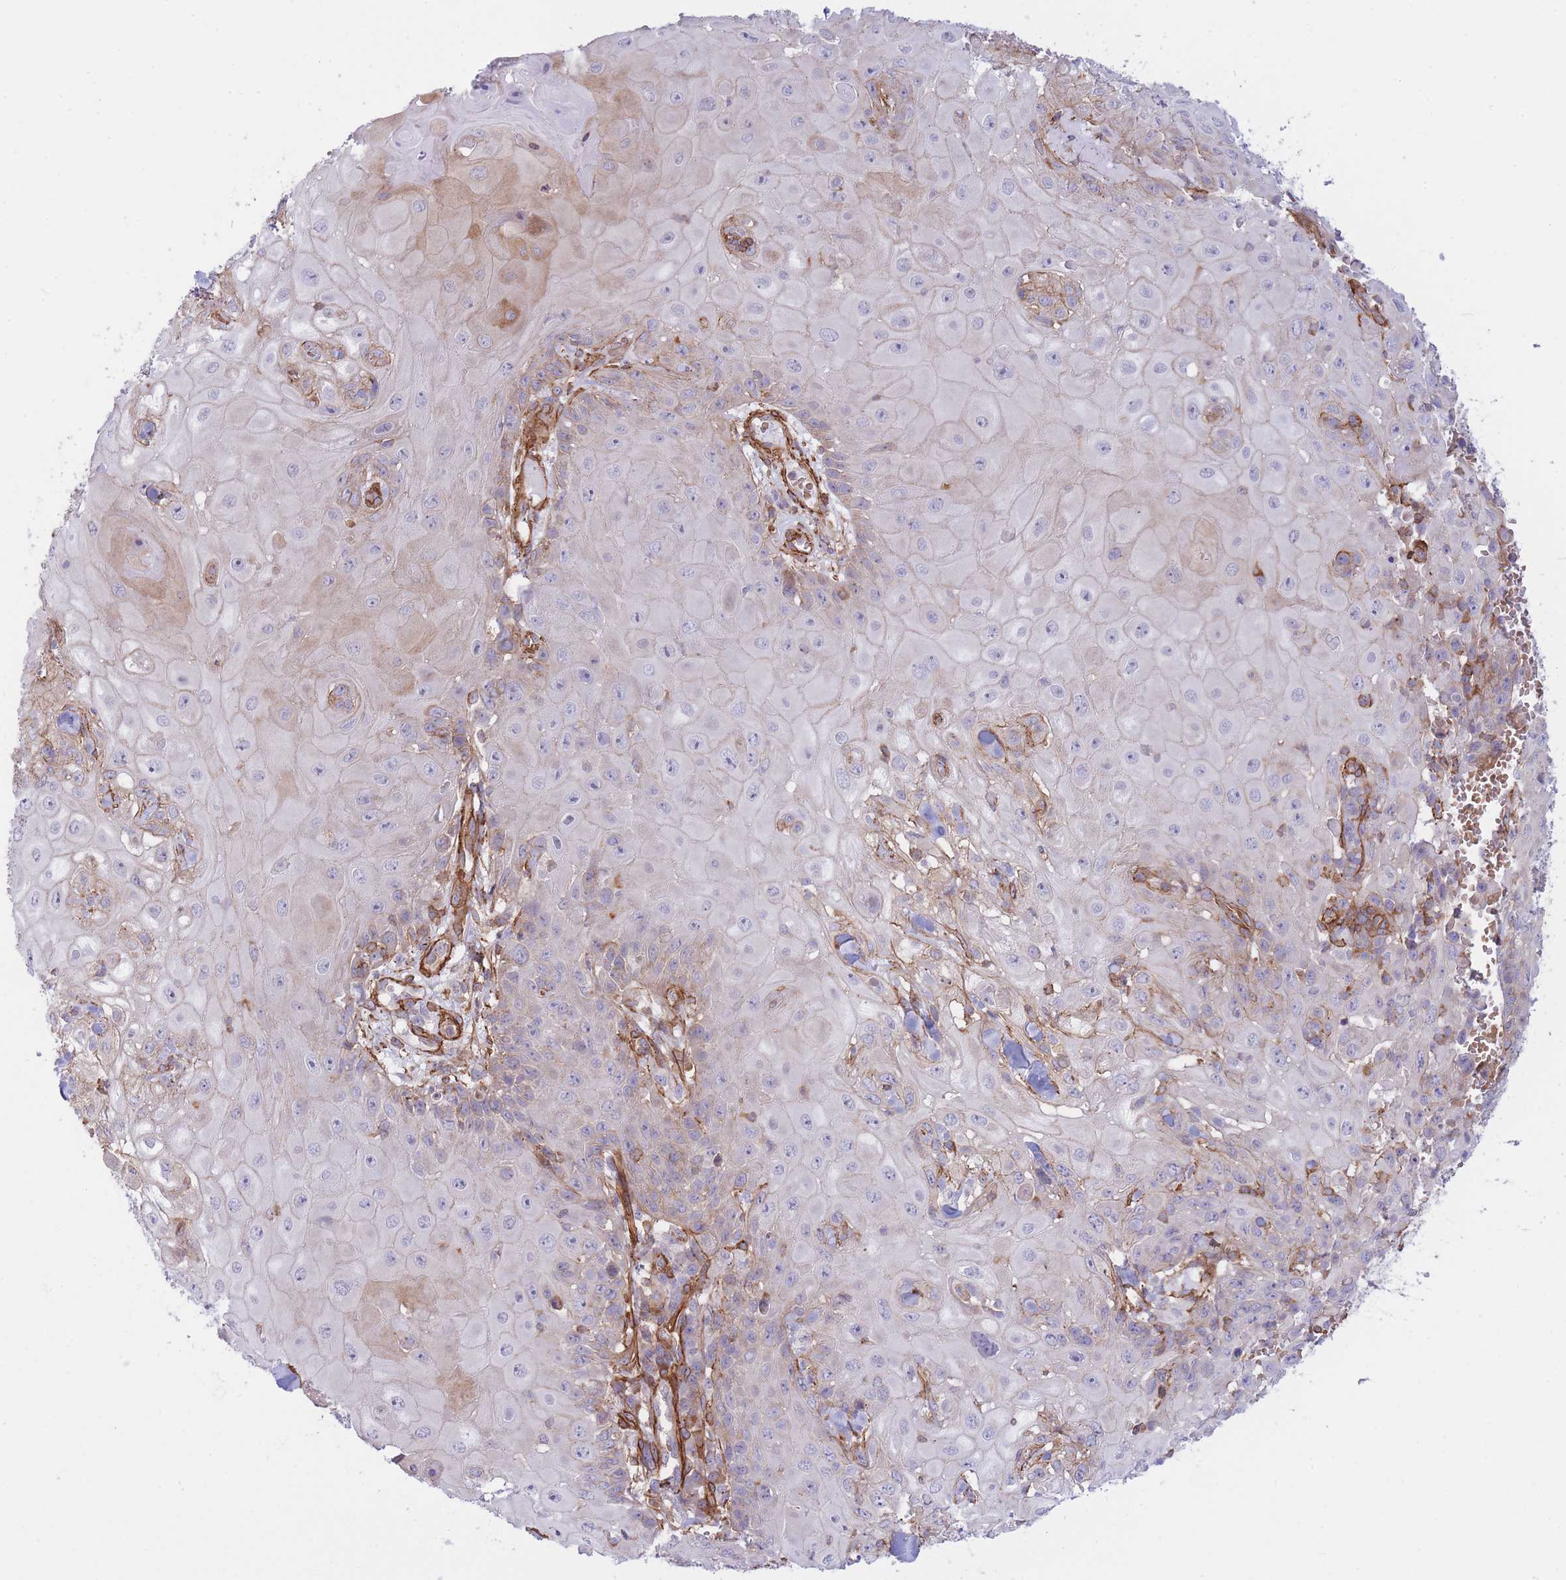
{"staining": {"intensity": "weak", "quantity": "<25%", "location": "cytoplasmic/membranous"}, "tissue": "skin cancer", "cell_type": "Tumor cells", "image_type": "cancer", "snomed": [{"axis": "morphology", "description": "Normal tissue, NOS"}, {"axis": "morphology", "description": "Squamous cell carcinoma, NOS"}, {"axis": "topography", "description": "Skin"}, {"axis": "topography", "description": "Cartilage tissue"}], "caption": "Human skin squamous cell carcinoma stained for a protein using immunohistochemistry shows no expression in tumor cells.", "gene": "CDC25B", "patient": {"sex": "female", "age": 79}}